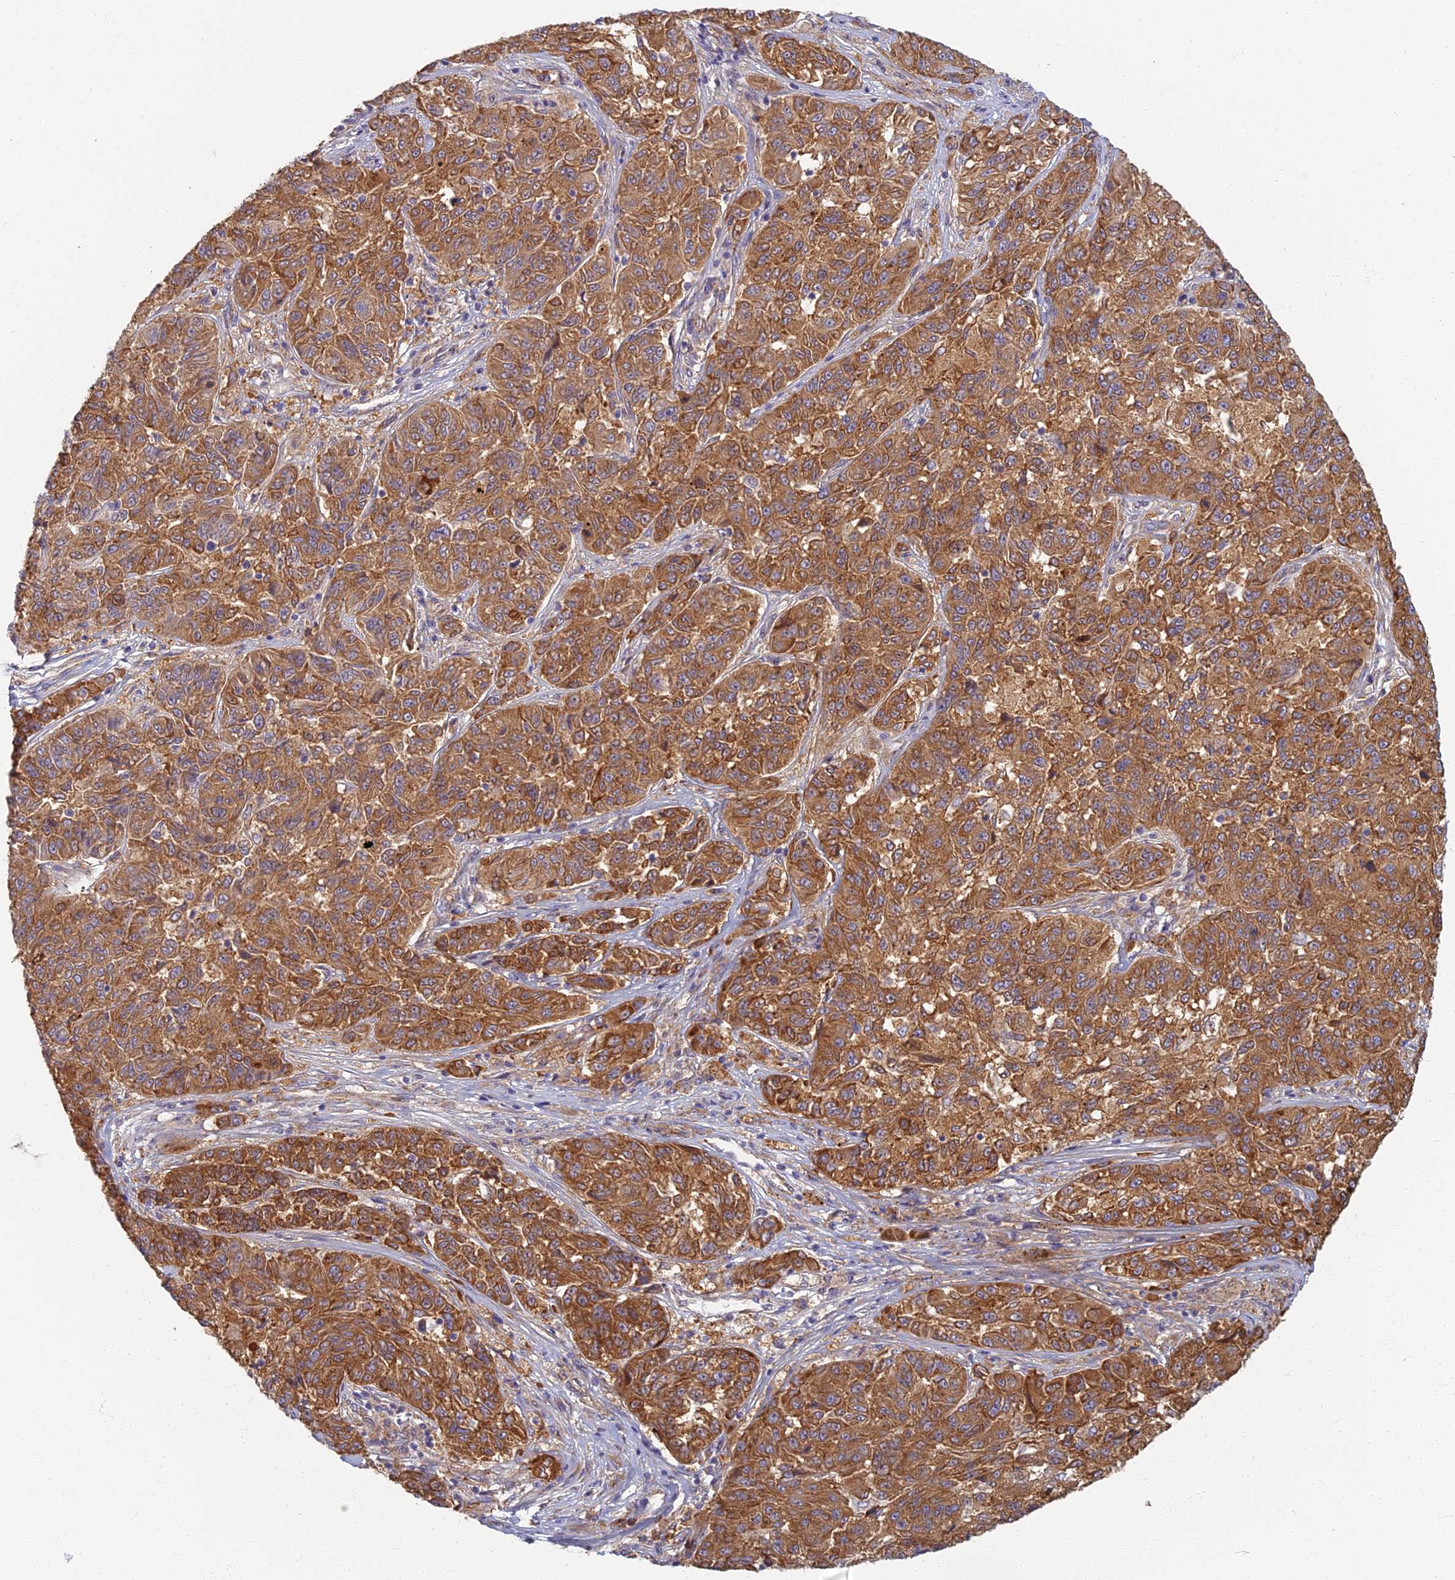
{"staining": {"intensity": "moderate", "quantity": ">75%", "location": "cytoplasmic/membranous"}, "tissue": "melanoma", "cell_type": "Tumor cells", "image_type": "cancer", "snomed": [{"axis": "morphology", "description": "Malignant melanoma, NOS"}, {"axis": "topography", "description": "Skin"}], "caption": "Immunohistochemical staining of human melanoma demonstrates medium levels of moderate cytoplasmic/membranous protein staining in approximately >75% of tumor cells.", "gene": "RBSN", "patient": {"sex": "male", "age": 53}}